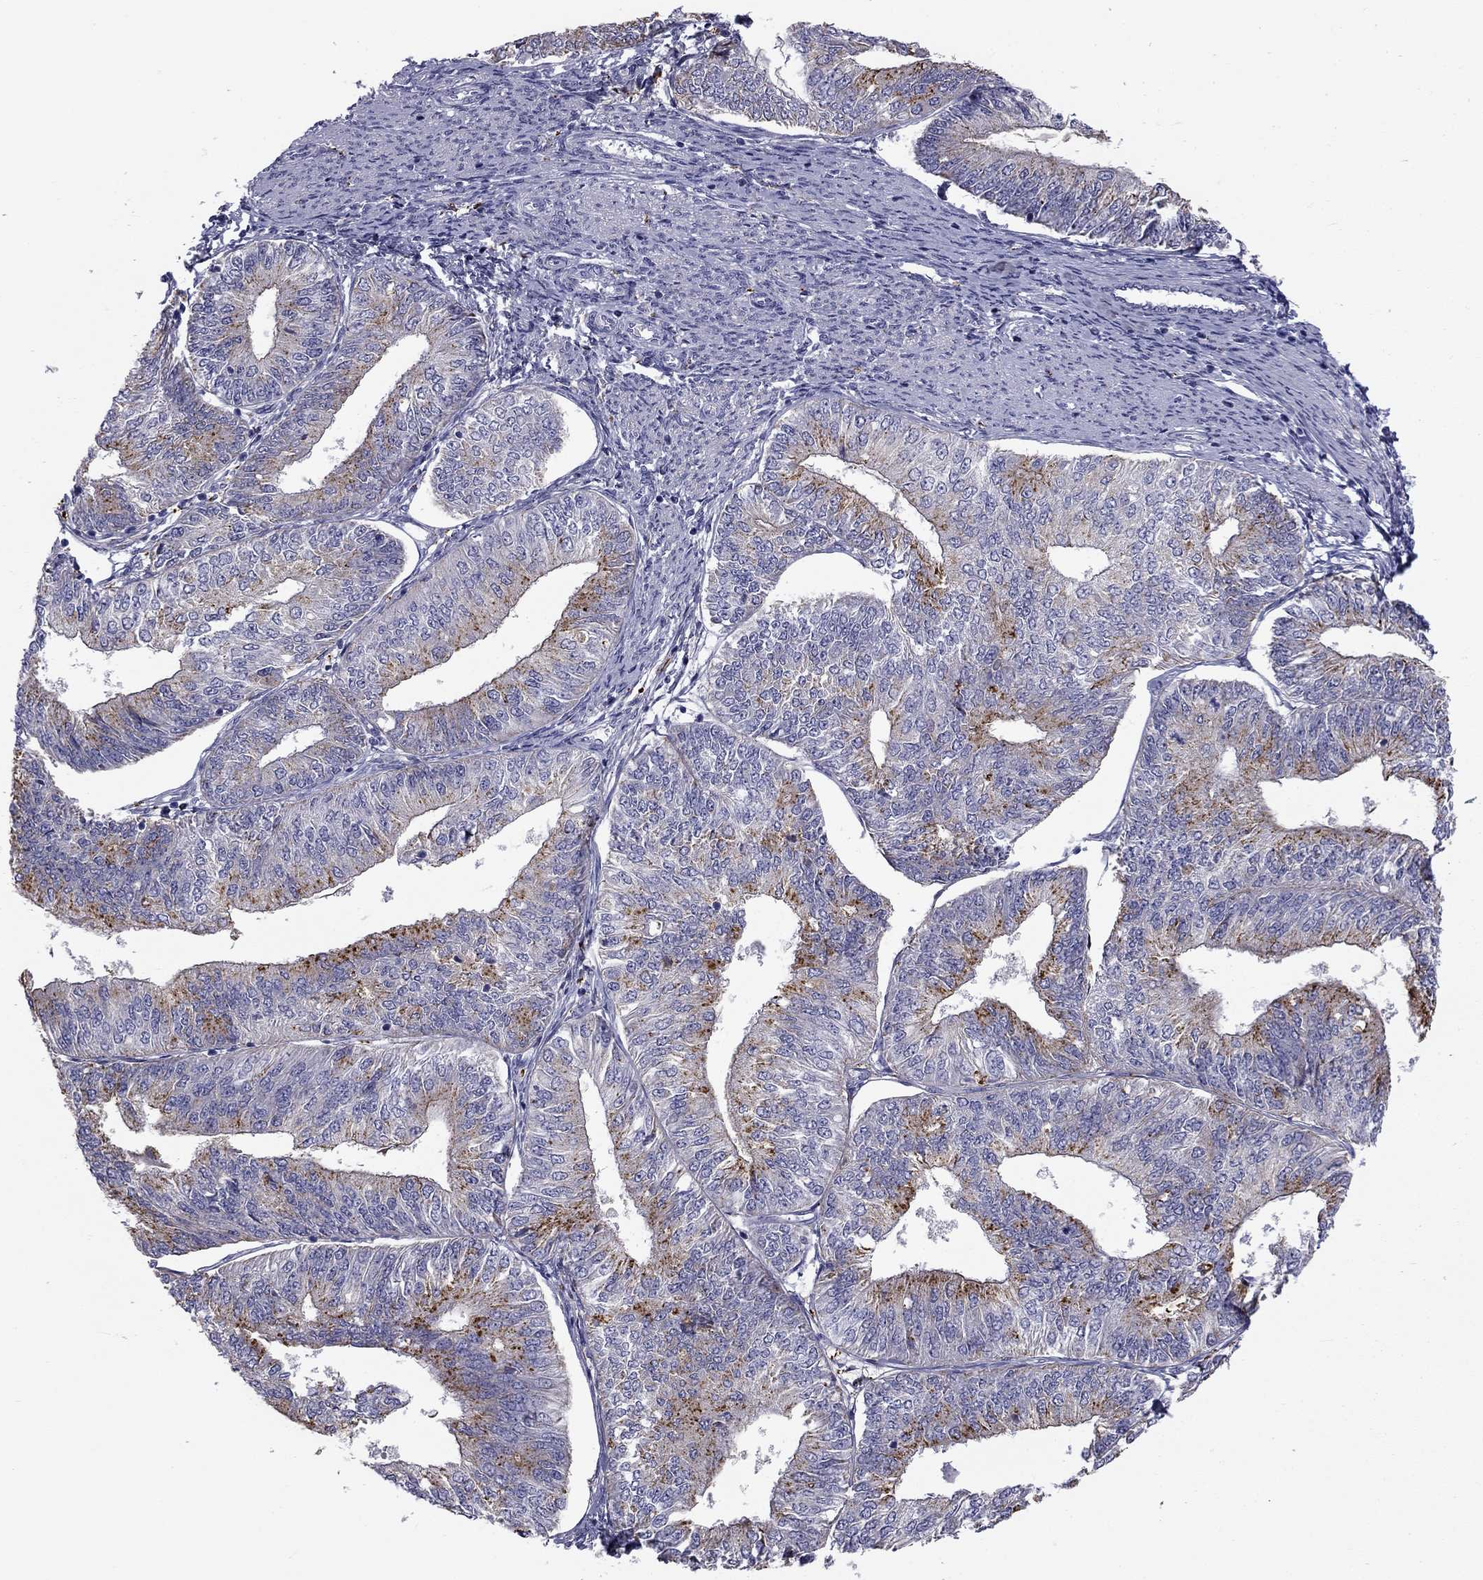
{"staining": {"intensity": "moderate", "quantity": "<25%", "location": "cytoplasmic/membranous"}, "tissue": "endometrial cancer", "cell_type": "Tumor cells", "image_type": "cancer", "snomed": [{"axis": "morphology", "description": "Adenocarcinoma, NOS"}, {"axis": "topography", "description": "Endometrium"}], "caption": "An immunohistochemistry (IHC) photomicrograph of tumor tissue is shown. Protein staining in brown shows moderate cytoplasmic/membranous positivity in endometrial adenocarcinoma within tumor cells.", "gene": "CLPSL2", "patient": {"sex": "female", "age": 58}}